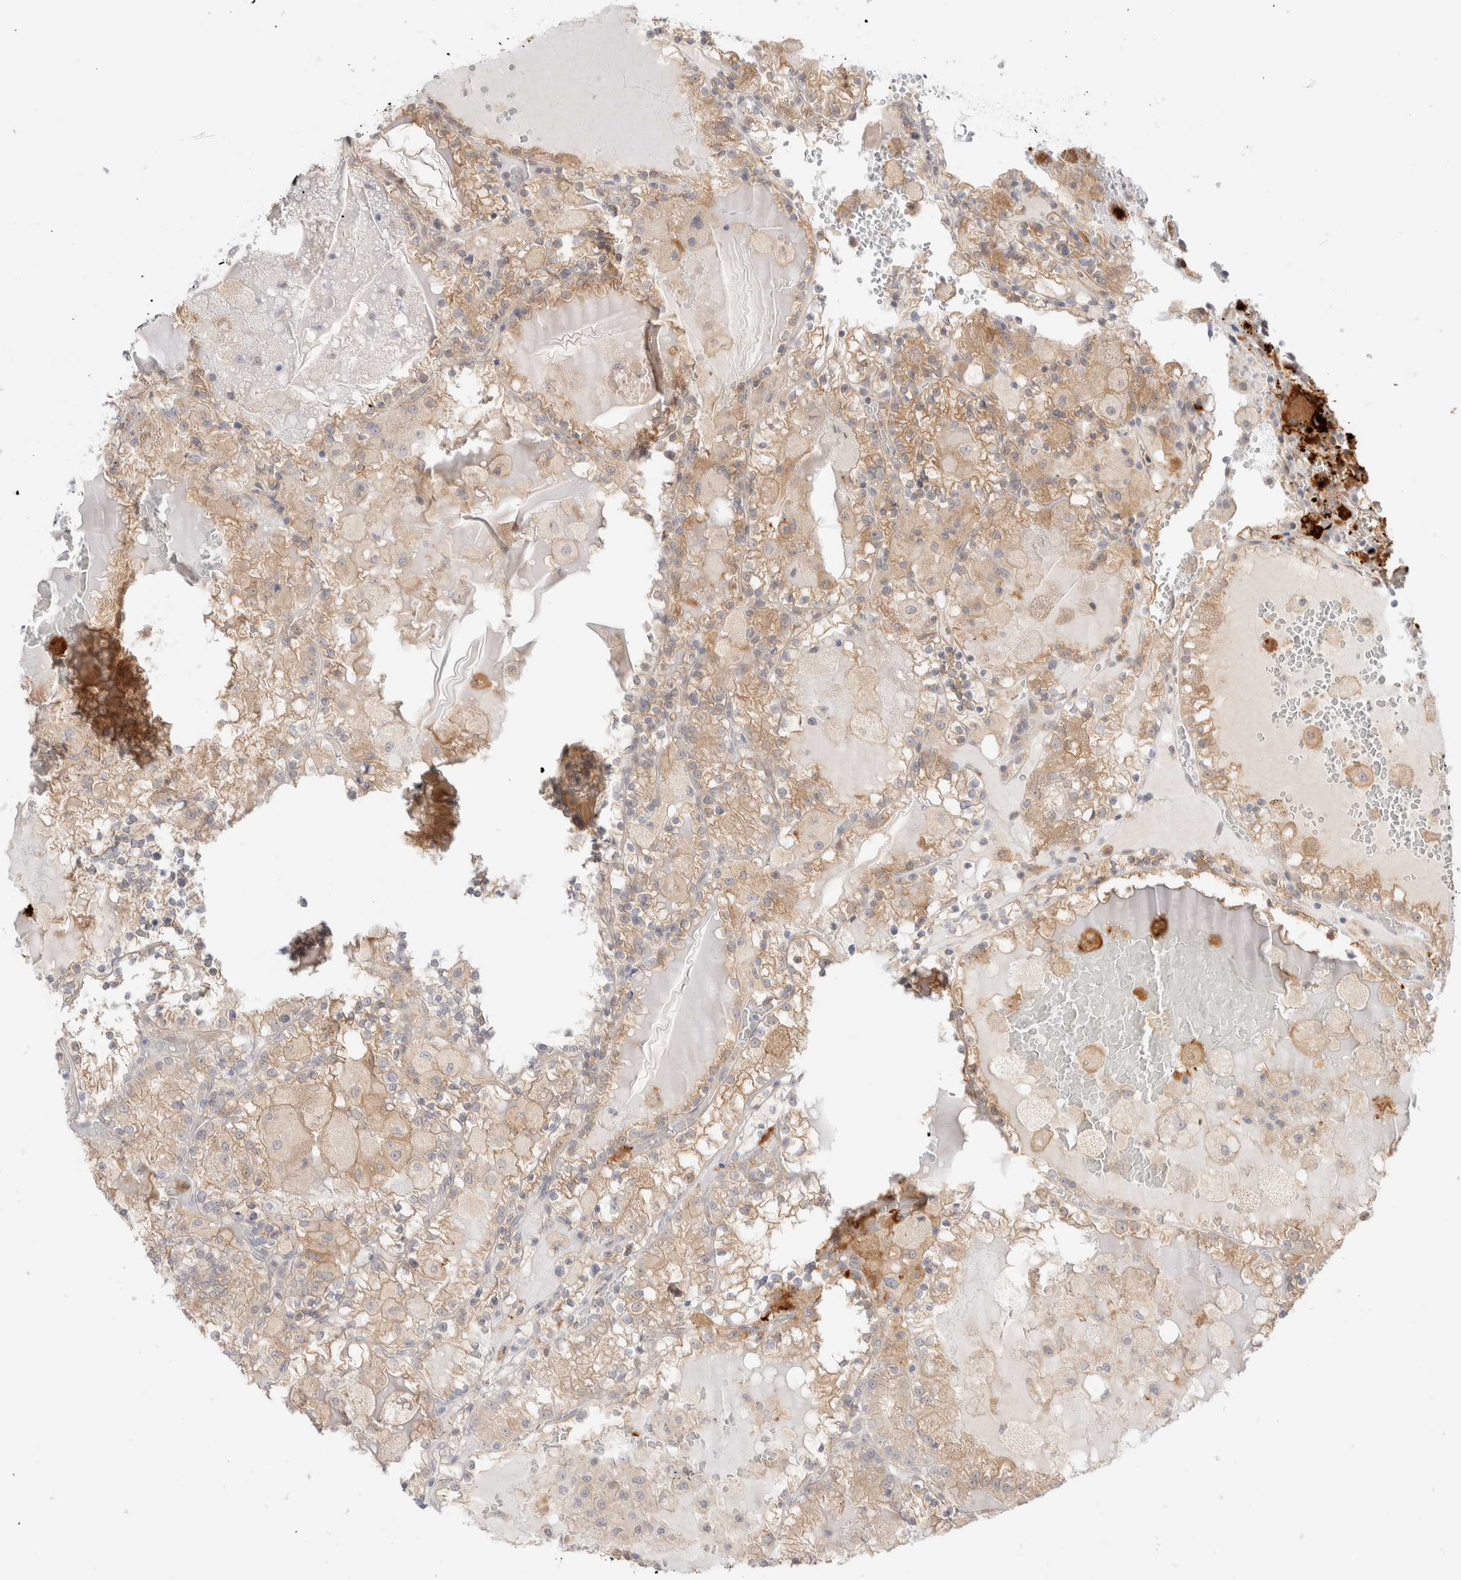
{"staining": {"intensity": "weak", "quantity": ">75%", "location": "cytoplasmic/membranous"}, "tissue": "renal cancer", "cell_type": "Tumor cells", "image_type": "cancer", "snomed": [{"axis": "morphology", "description": "Adenocarcinoma, NOS"}, {"axis": "topography", "description": "Kidney"}], "caption": "A brown stain labels weak cytoplasmic/membranous expression of a protein in human renal adenocarcinoma tumor cells.", "gene": "EFCAB13", "patient": {"sex": "female", "age": 56}}